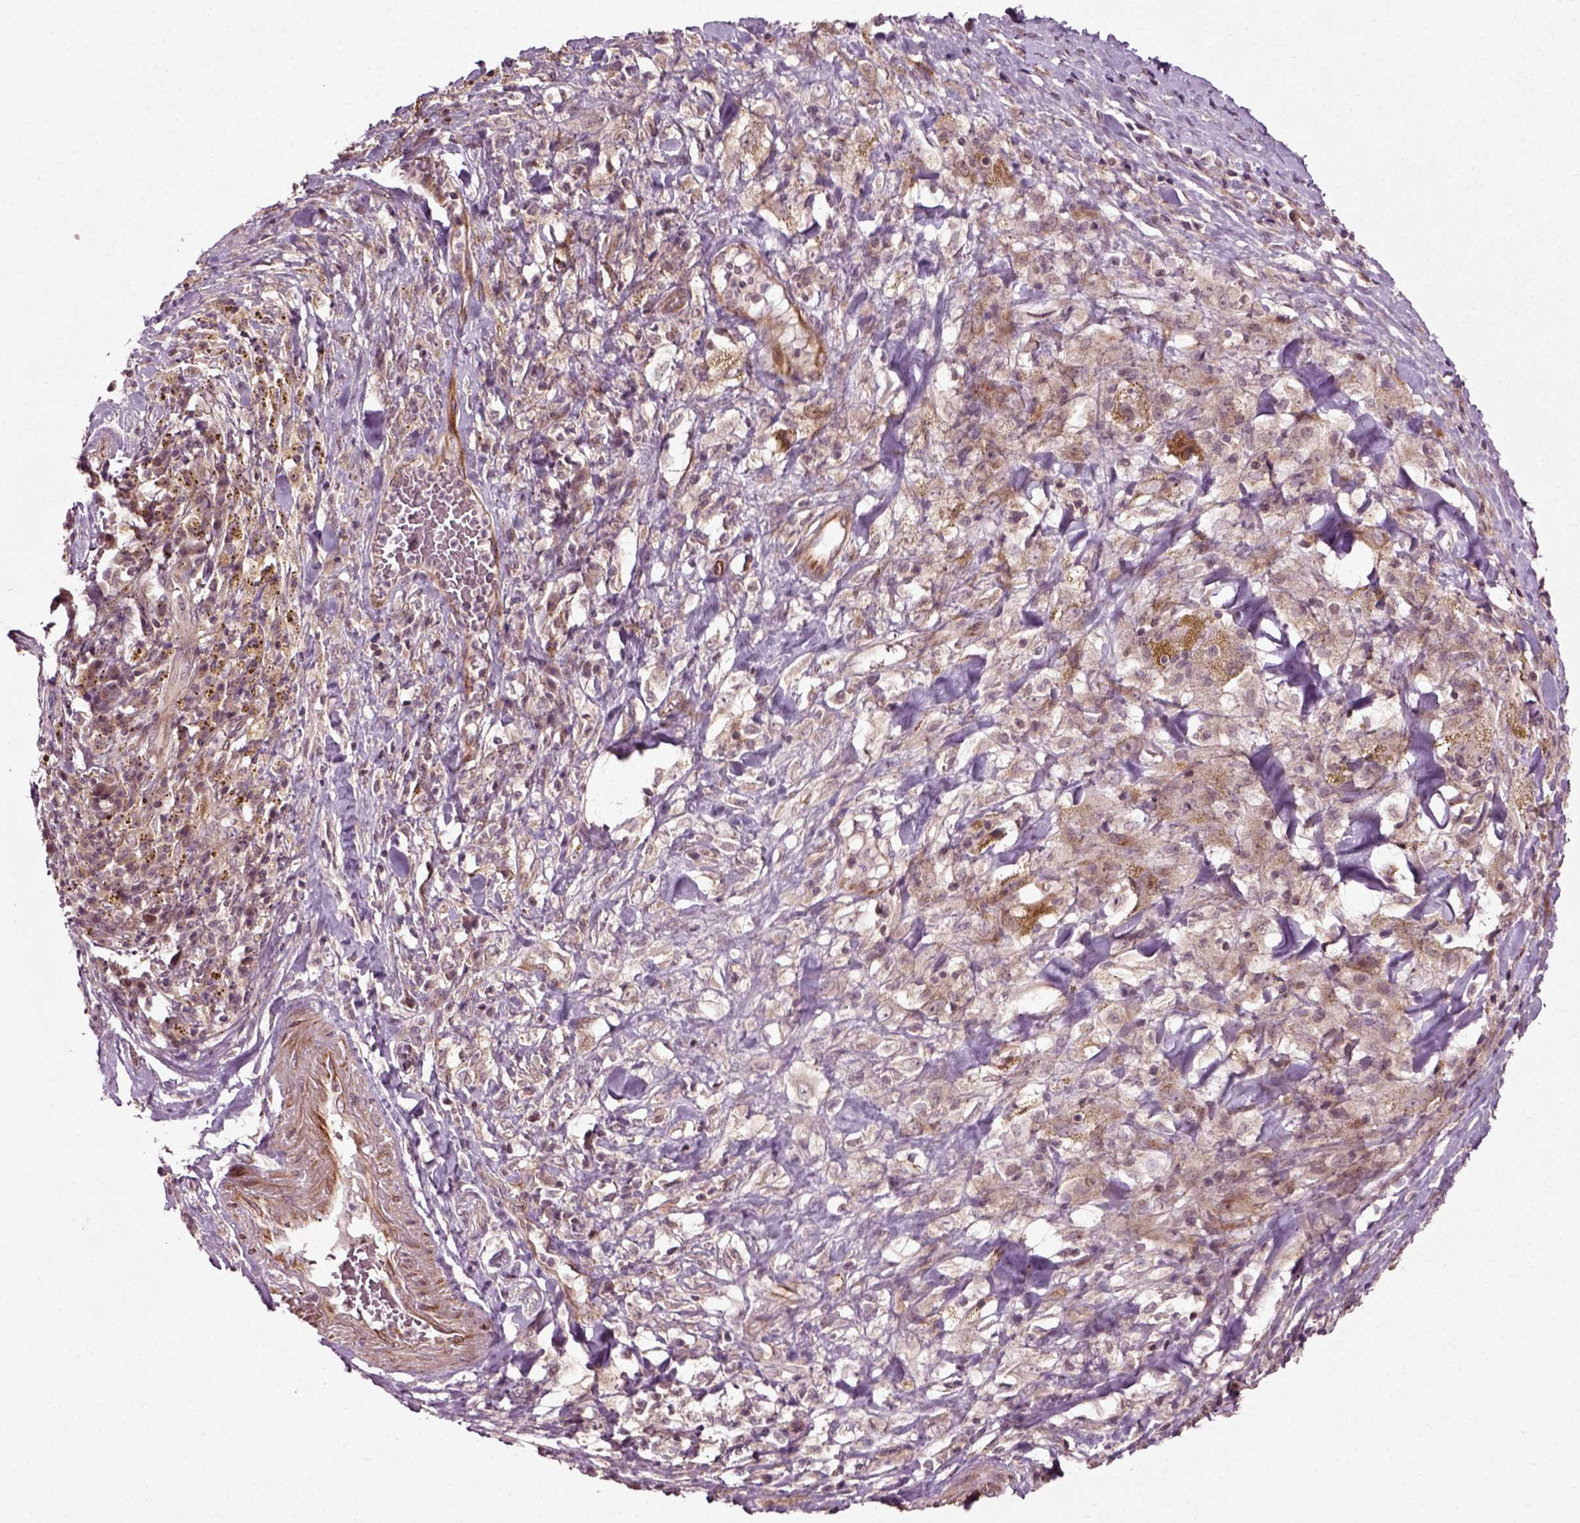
{"staining": {"intensity": "weak", "quantity": "<25%", "location": "cytoplasmic/membranous"}, "tissue": "melanoma", "cell_type": "Tumor cells", "image_type": "cancer", "snomed": [{"axis": "morphology", "description": "Malignant melanoma, NOS"}, {"axis": "topography", "description": "Skin"}], "caption": "Immunohistochemical staining of malignant melanoma exhibits no significant expression in tumor cells. (DAB (3,3'-diaminobenzidine) immunohistochemistry (IHC) visualized using brightfield microscopy, high magnification).", "gene": "PLCD3", "patient": {"sex": "female", "age": 91}}